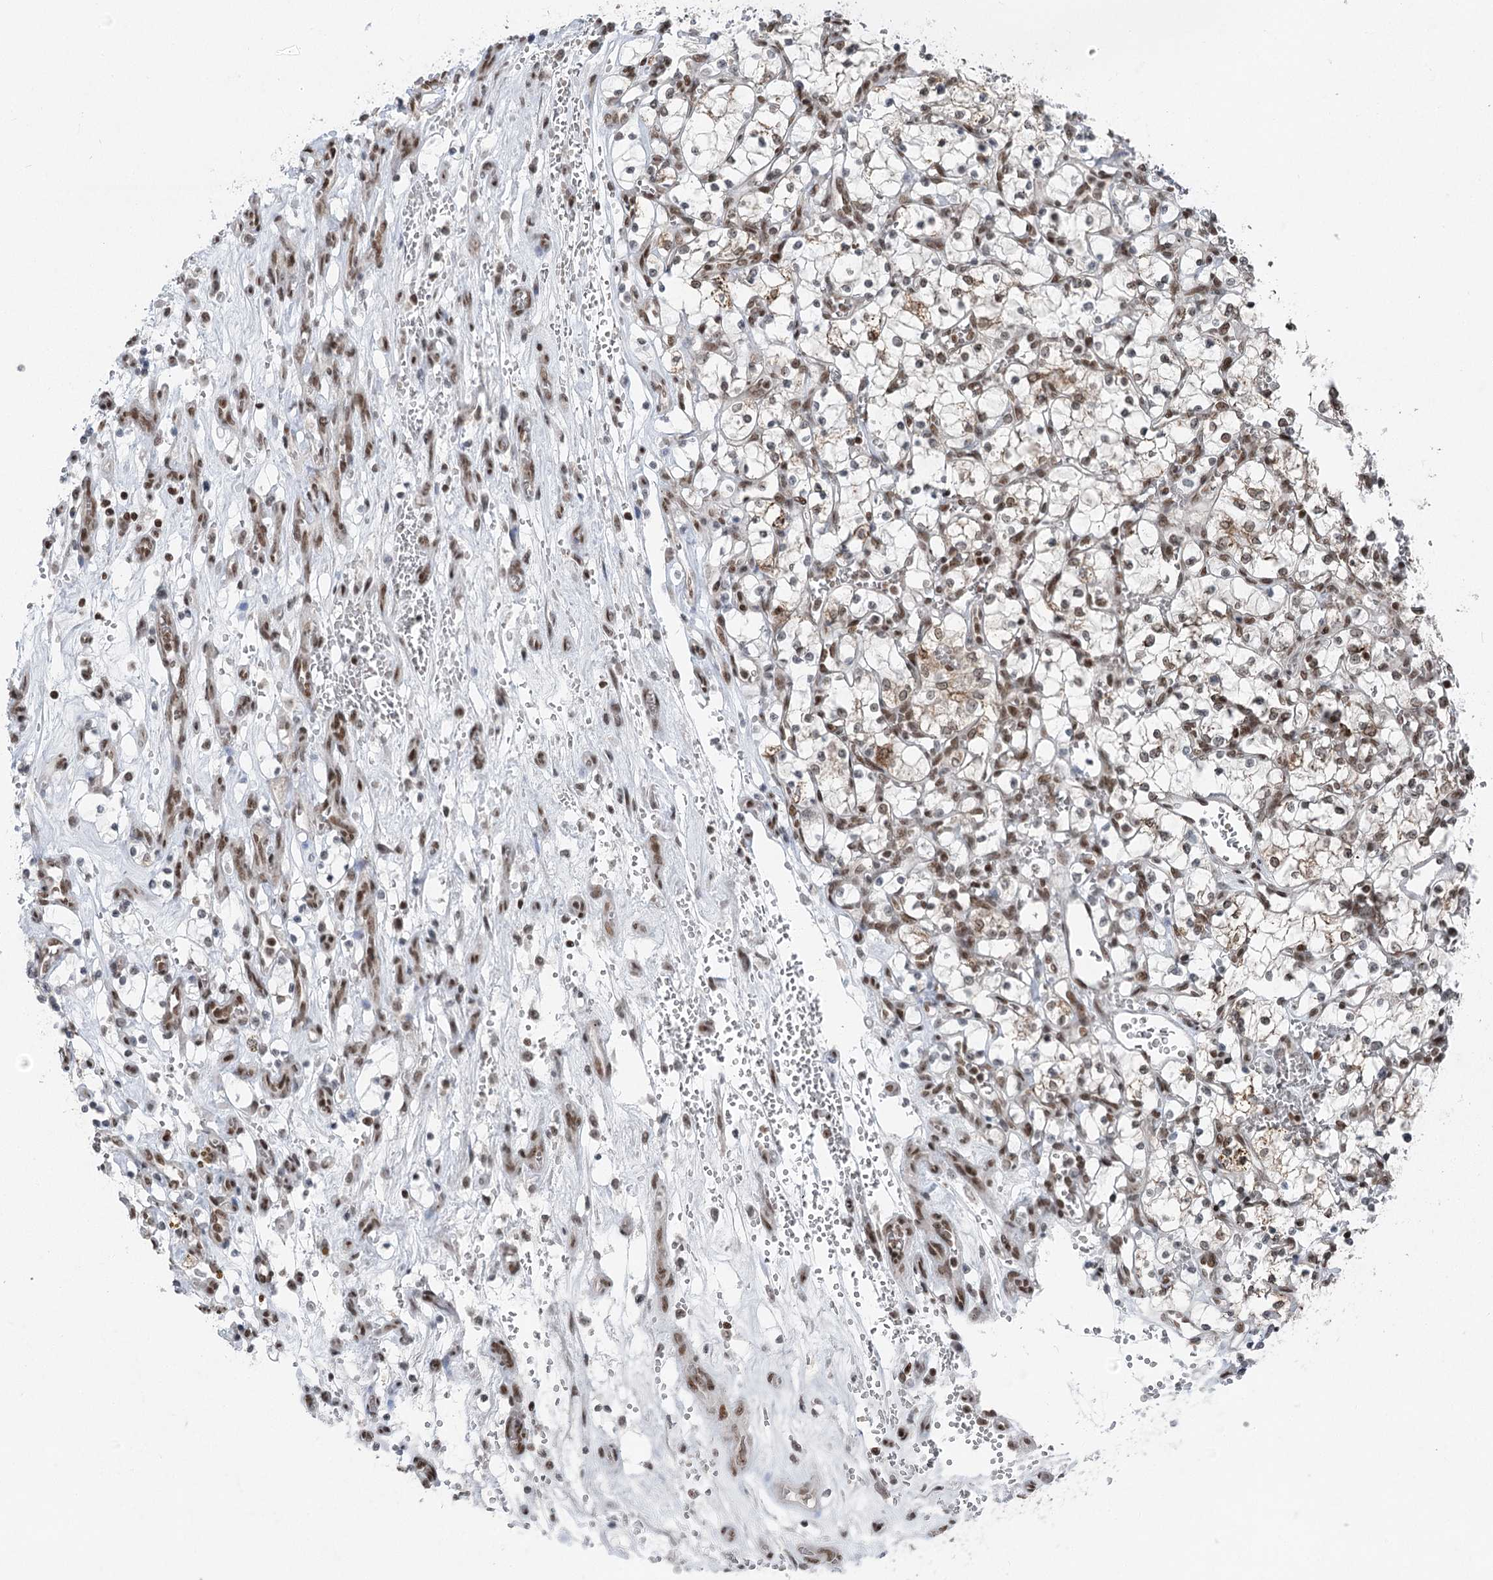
{"staining": {"intensity": "moderate", "quantity": "25%-75%", "location": "nuclear"}, "tissue": "renal cancer", "cell_type": "Tumor cells", "image_type": "cancer", "snomed": [{"axis": "morphology", "description": "Adenocarcinoma, NOS"}, {"axis": "topography", "description": "Kidney"}], "caption": "Moderate nuclear staining for a protein is appreciated in about 25%-75% of tumor cells of renal adenocarcinoma using IHC.", "gene": "CGGBP1", "patient": {"sex": "female", "age": 69}}